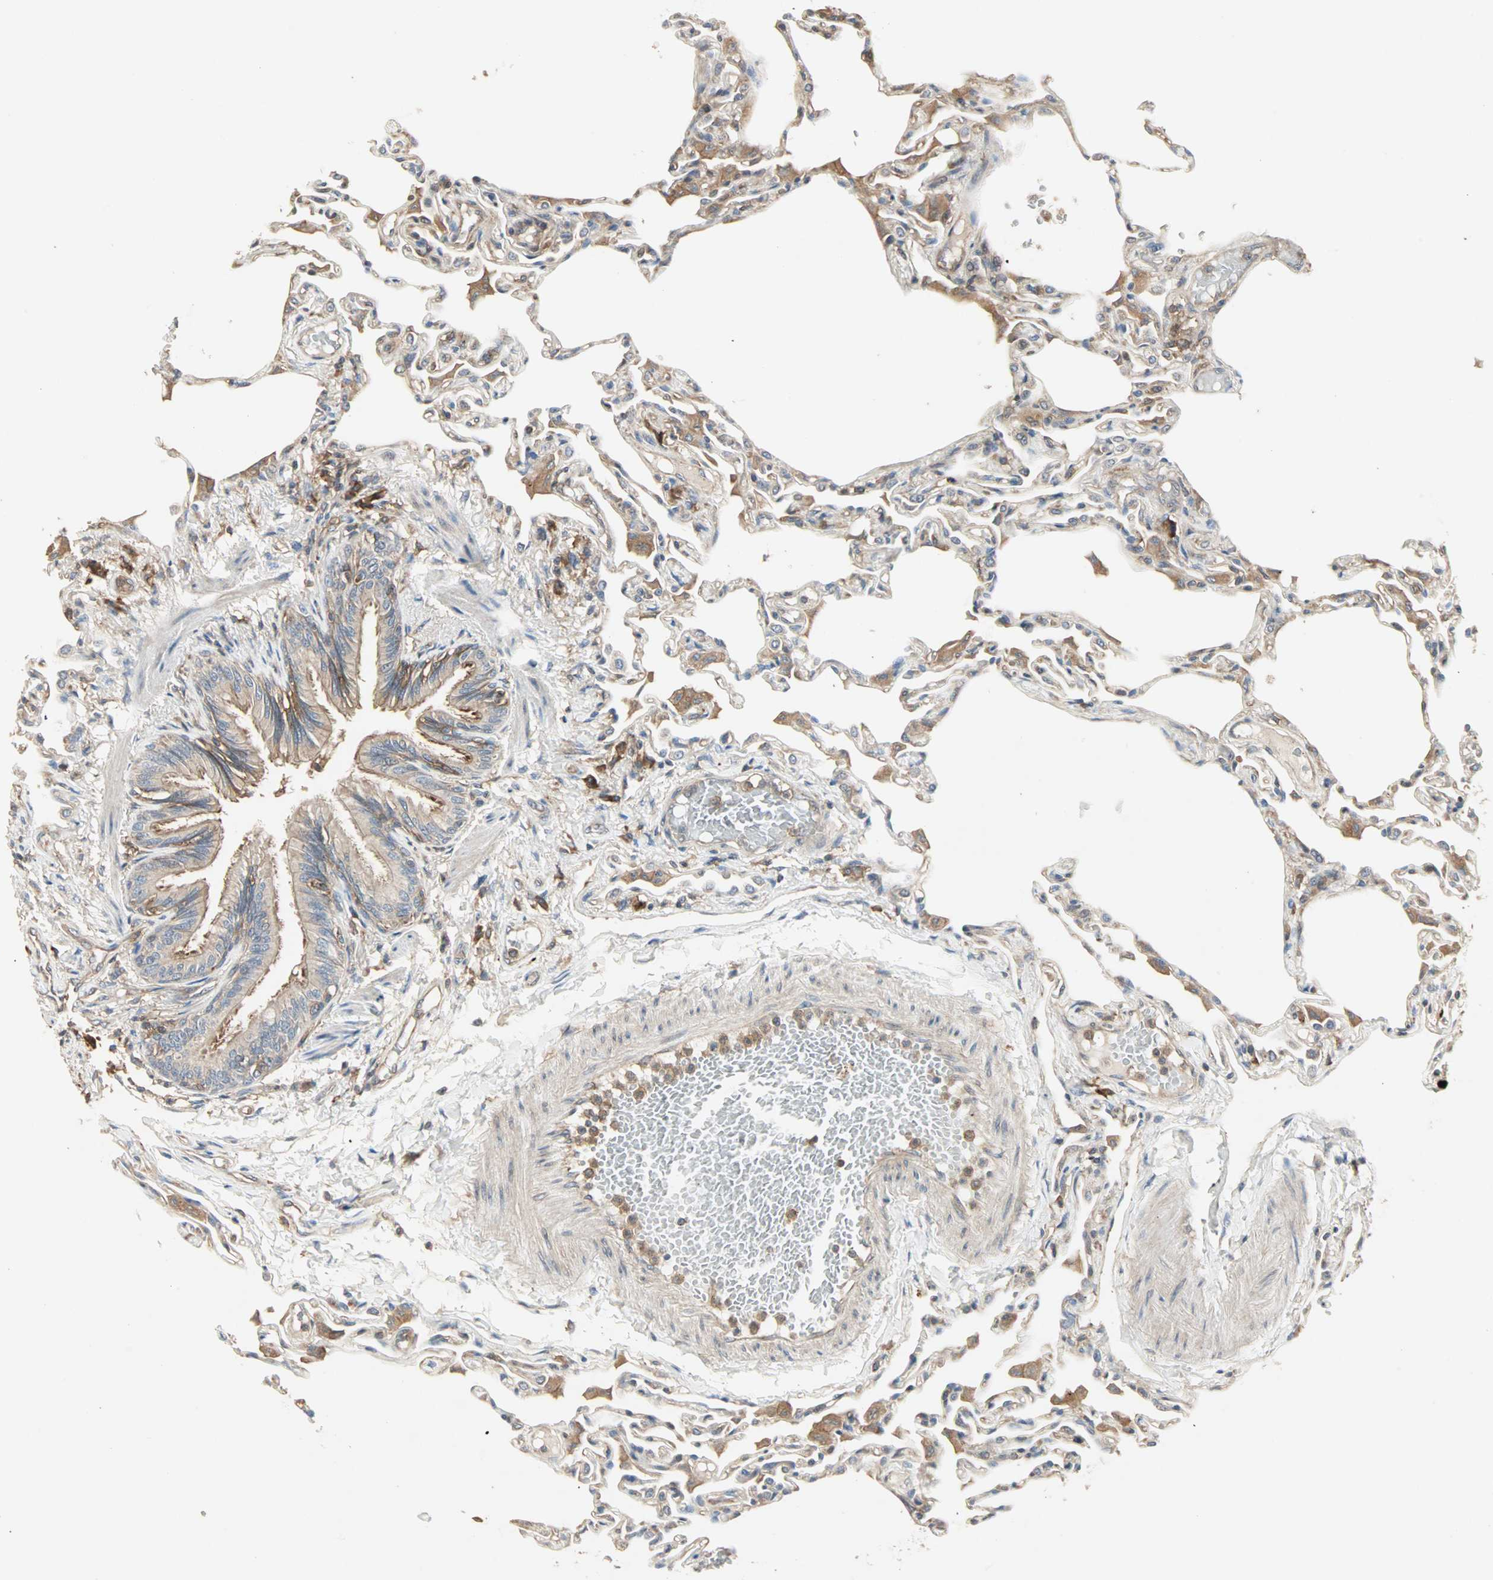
{"staining": {"intensity": "moderate", "quantity": ">75%", "location": "cytoplasmic/membranous"}, "tissue": "lung", "cell_type": "Alveolar cells", "image_type": "normal", "snomed": [{"axis": "morphology", "description": "Normal tissue, NOS"}, {"axis": "topography", "description": "Lung"}], "caption": "Alveolar cells reveal medium levels of moderate cytoplasmic/membranous expression in approximately >75% of cells in normal lung.", "gene": "GNAI2", "patient": {"sex": "female", "age": 49}}